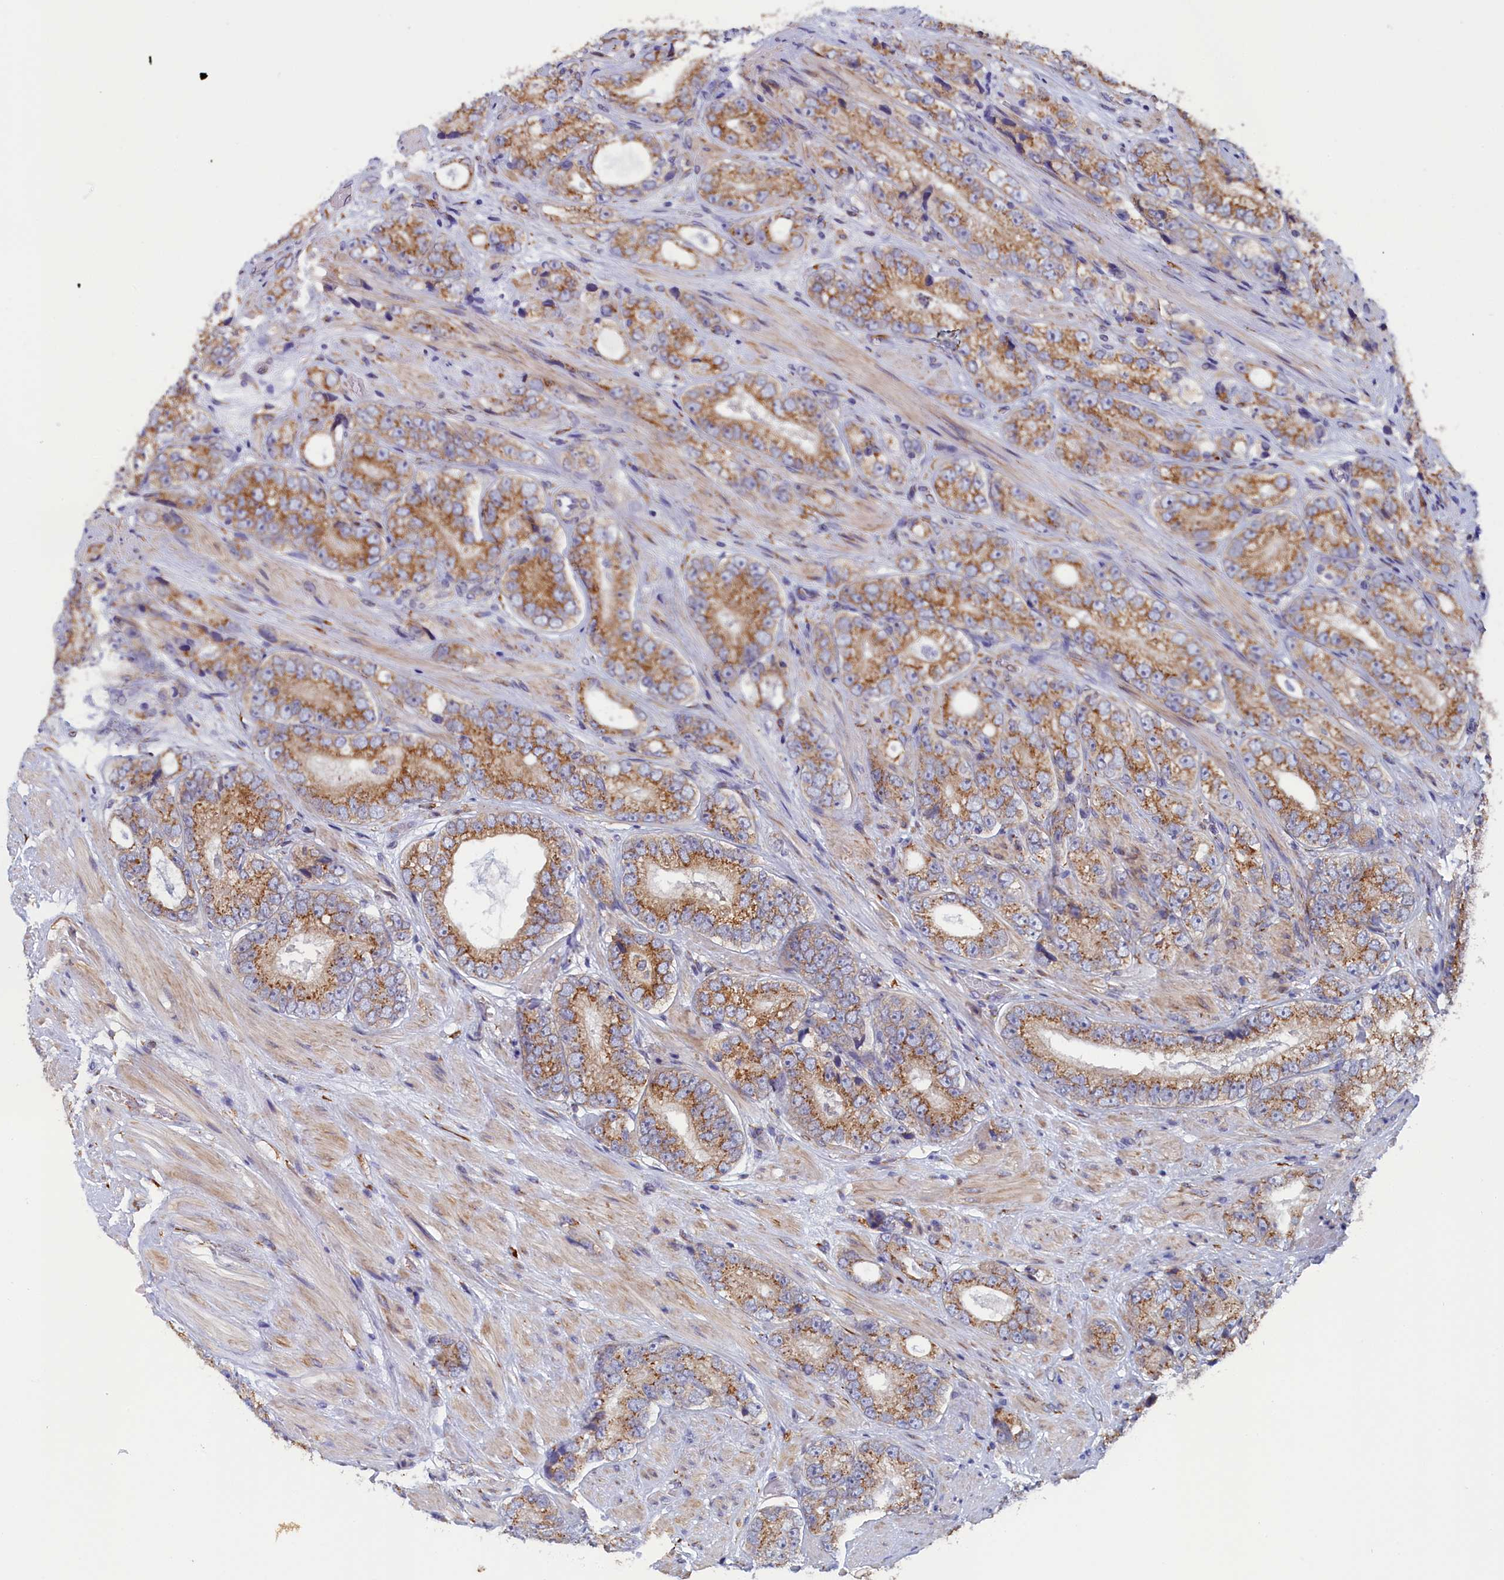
{"staining": {"intensity": "moderate", "quantity": ">75%", "location": "cytoplasmic/membranous"}, "tissue": "prostate cancer", "cell_type": "Tumor cells", "image_type": "cancer", "snomed": [{"axis": "morphology", "description": "Adenocarcinoma, High grade"}, {"axis": "topography", "description": "Prostate"}], "caption": "Human high-grade adenocarcinoma (prostate) stained for a protein (brown) shows moderate cytoplasmic/membranous positive expression in about >75% of tumor cells.", "gene": "CCDC68", "patient": {"sex": "male", "age": 56}}